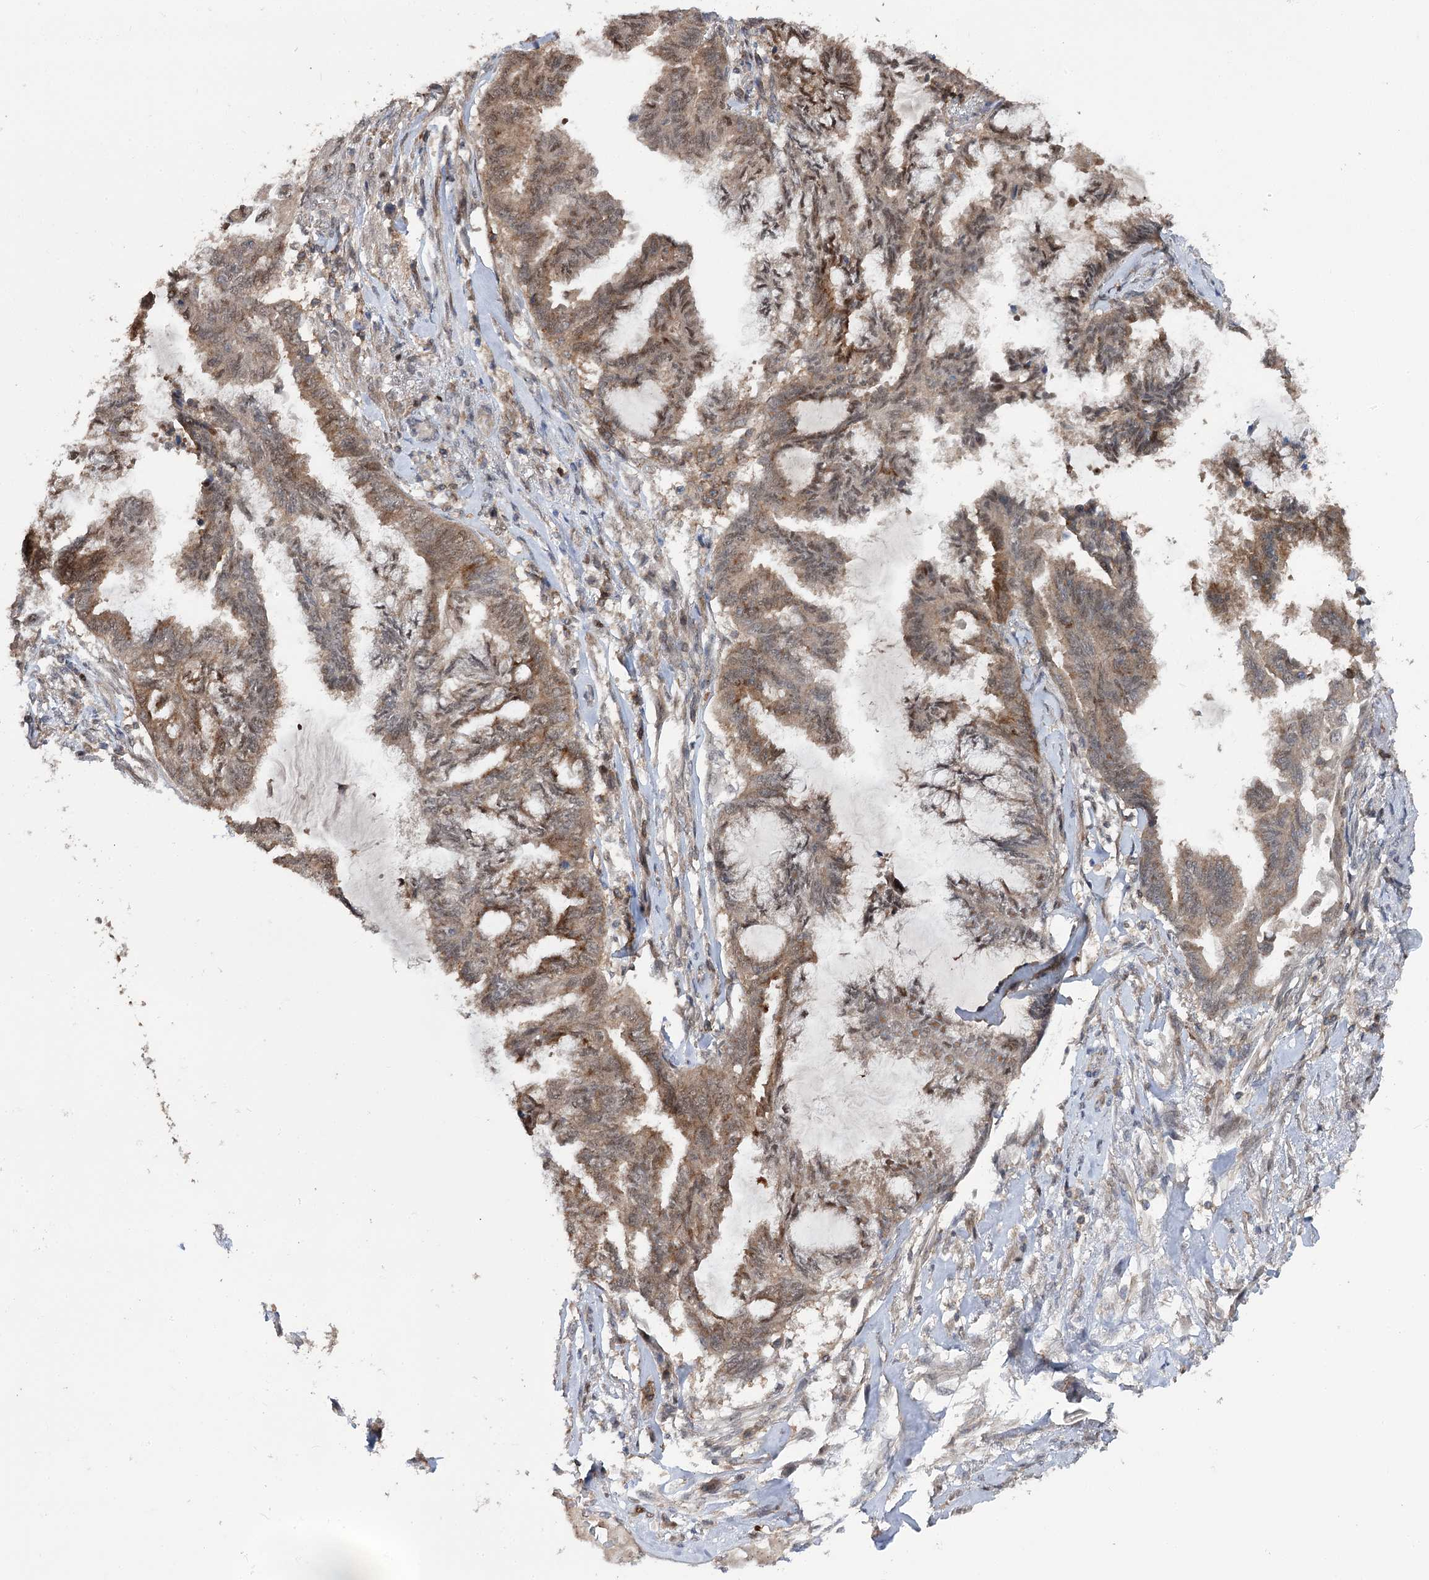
{"staining": {"intensity": "moderate", "quantity": ">75%", "location": "cytoplasmic/membranous,nuclear"}, "tissue": "endometrial cancer", "cell_type": "Tumor cells", "image_type": "cancer", "snomed": [{"axis": "morphology", "description": "Adenocarcinoma, NOS"}, {"axis": "topography", "description": "Endometrium"}], "caption": "There is medium levels of moderate cytoplasmic/membranous and nuclear staining in tumor cells of endometrial adenocarcinoma, as demonstrated by immunohistochemical staining (brown color).", "gene": "STX6", "patient": {"sex": "female", "age": 86}}